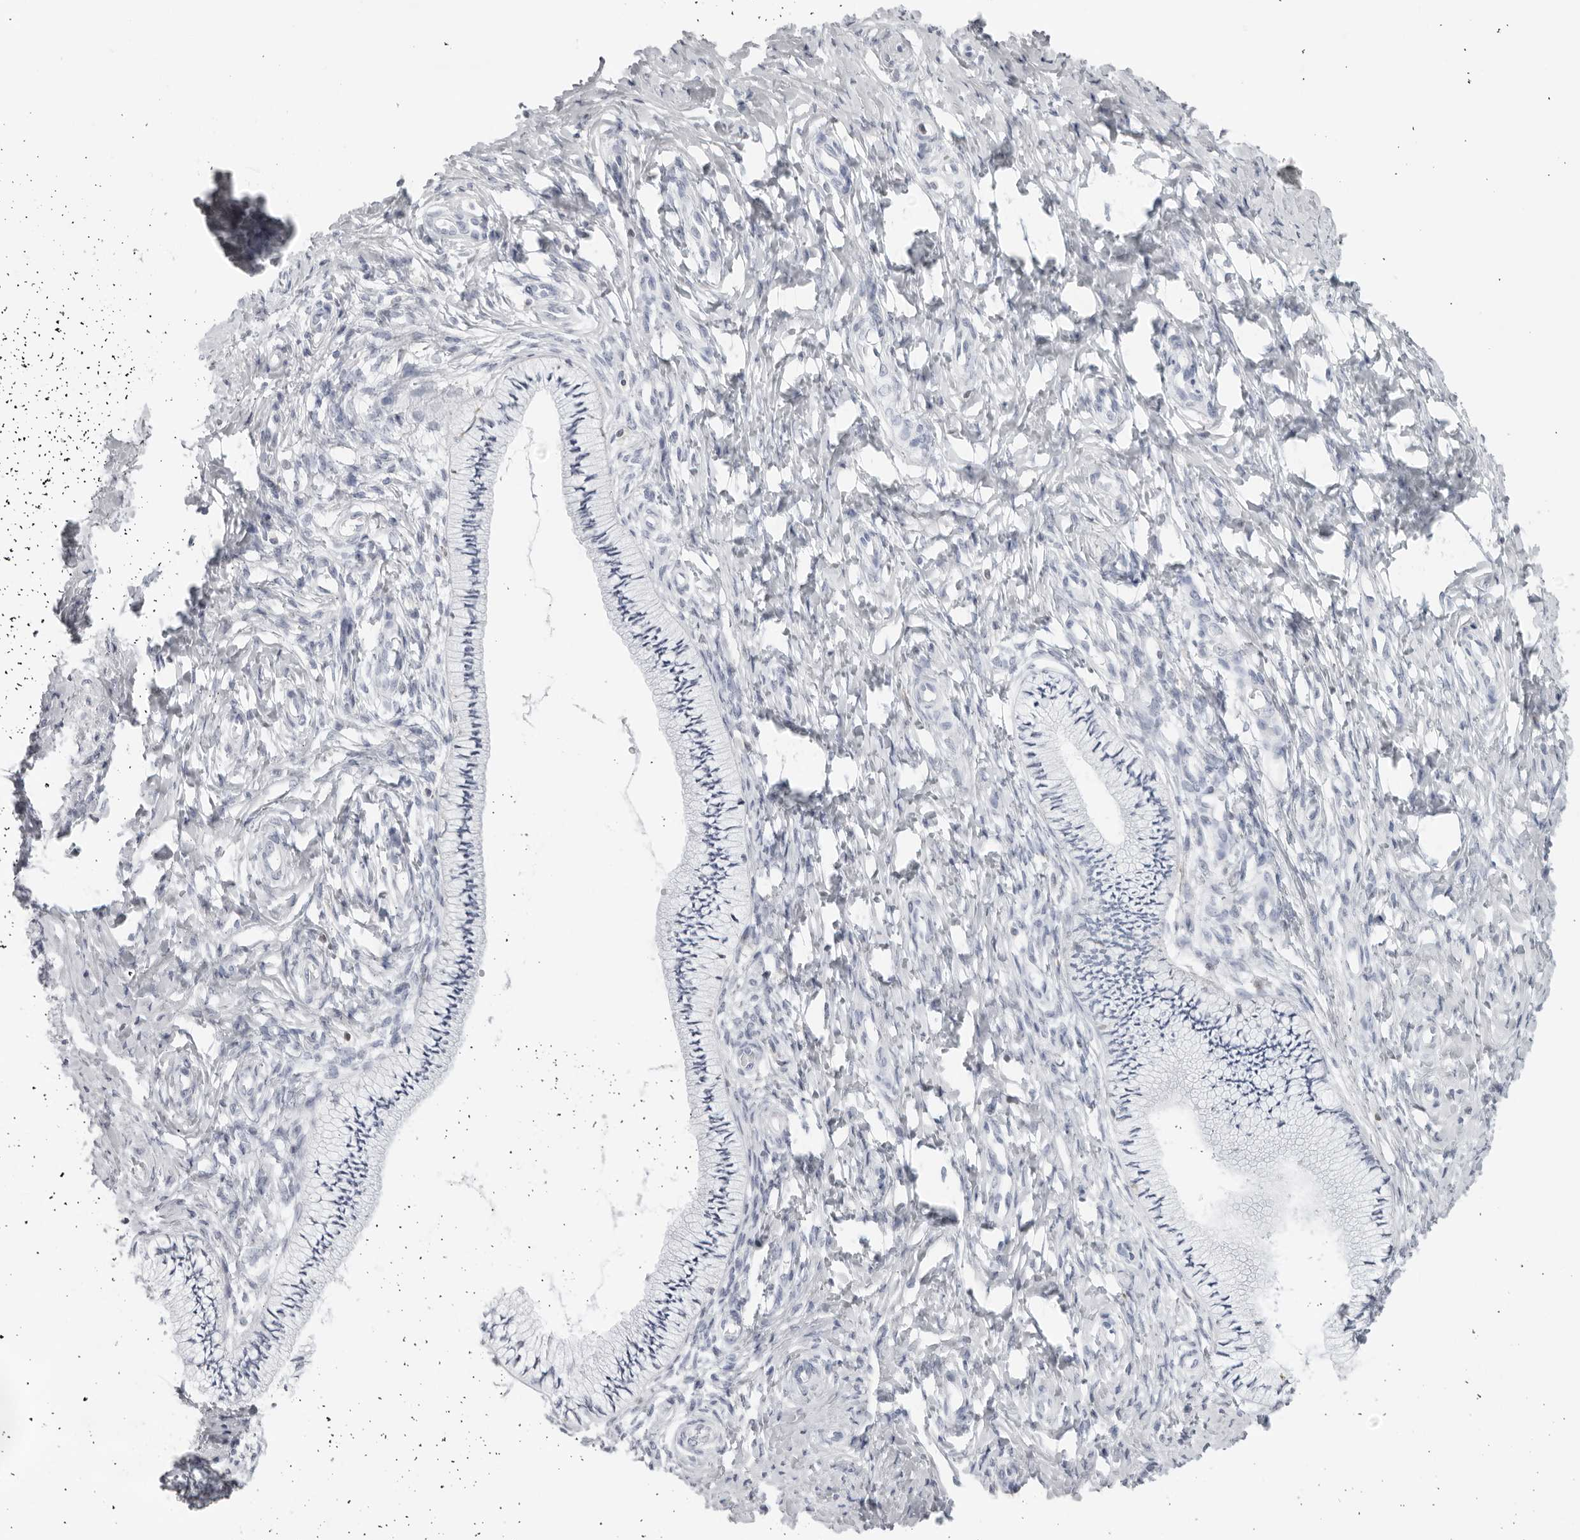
{"staining": {"intensity": "negative", "quantity": "none", "location": "none"}, "tissue": "cervix", "cell_type": "Glandular cells", "image_type": "normal", "snomed": [{"axis": "morphology", "description": "Normal tissue, NOS"}, {"axis": "topography", "description": "Cervix"}], "caption": "IHC of benign cervix reveals no staining in glandular cells. Brightfield microscopy of IHC stained with DAB (3,3'-diaminobenzidine) (brown) and hematoxylin (blue), captured at high magnification.", "gene": "FMNL1", "patient": {"sex": "female", "age": 36}}